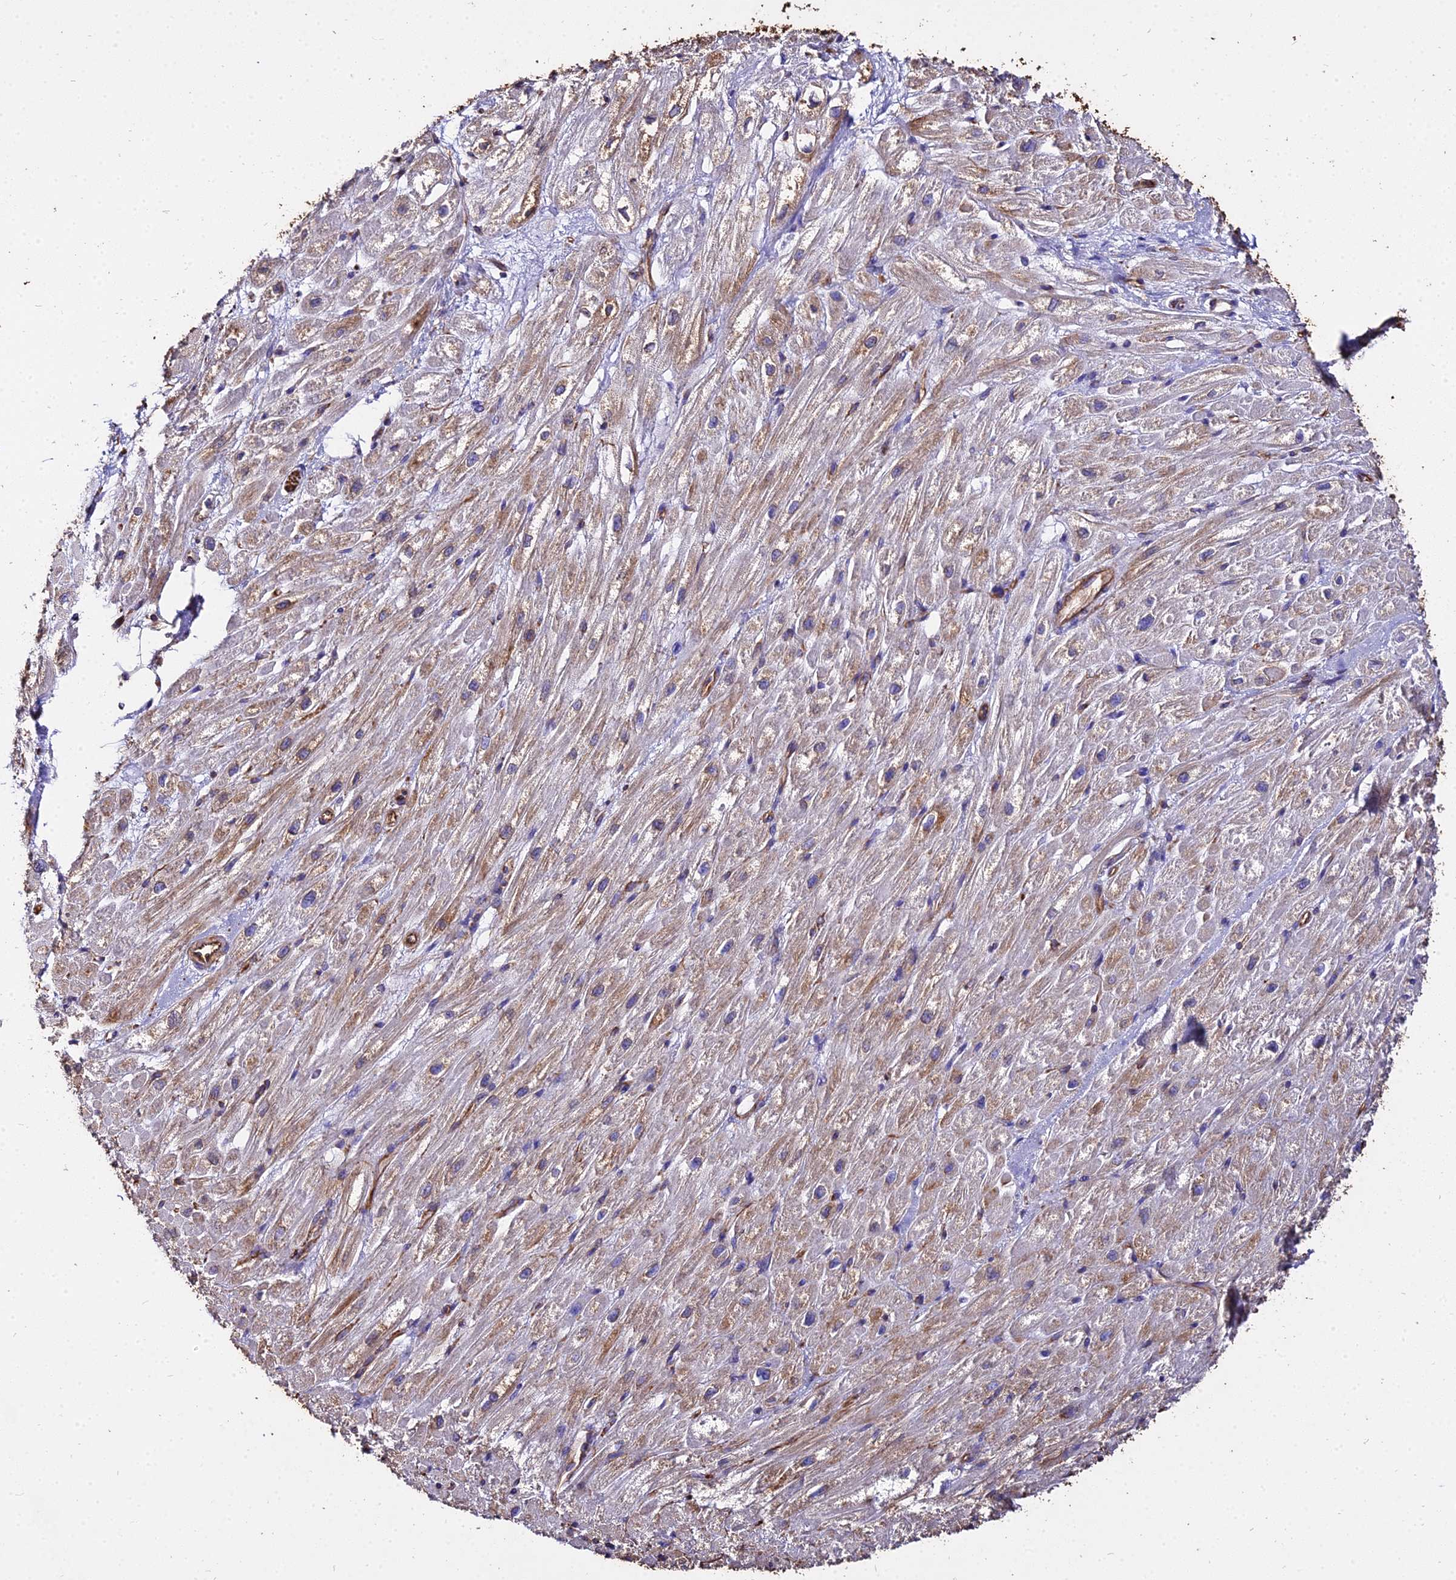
{"staining": {"intensity": "weak", "quantity": "25%-75%", "location": "cytoplasmic/membranous"}, "tissue": "heart muscle", "cell_type": "Cardiomyocytes", "image_type": "normal", "snomed": [{"axis": "morphology", "description": "Normal tissue, NOS"}, {"axis": "topography", "description": "Heart"}], "caption": "Protein positivity by IHC reveals weak cytoplasmic/membranous staining in about 25%-75% of cardiomyocytes in normal heart muscle.", "gene": "TUBA1A", "patient": {"sex": "male", "age": 65}}